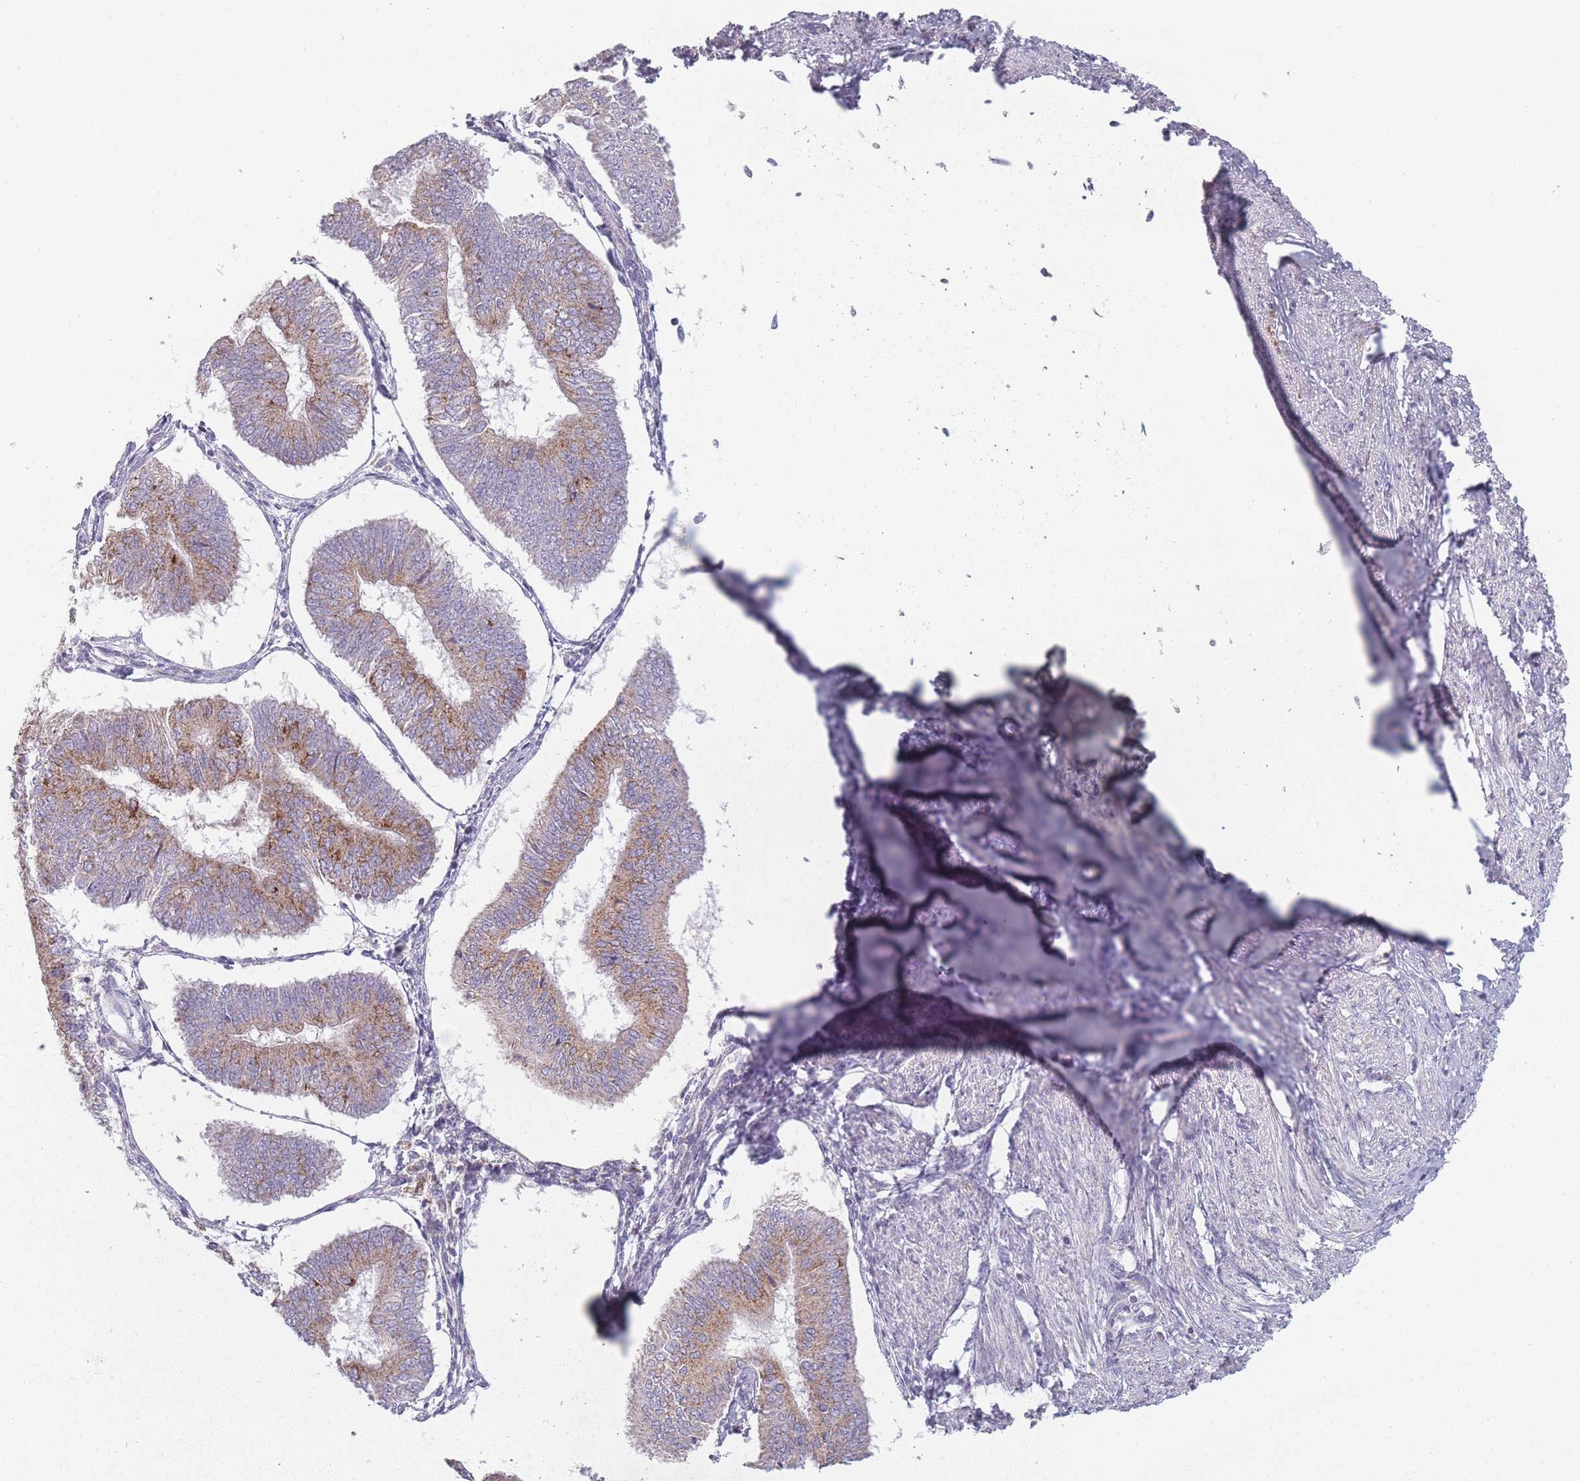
{"staining": {"intensity": "moderate", "quantity": ">75%", "location": "cytoplasmic/membranous"}, "tissue": "endometrial cancer", "cell_type": "Tumor cells", "image_type": "cancer", "snomed": [{"axis": "morphology", "description": "Adenocarcinoma, NOS"}, {"axis": "topography", "description": "Endometrium"}], "caption": "Endometrial adenocarcinoma tissue demonstrates moderate cytoplasmic/membranous expression in about >75% of tumor cells, visualized by immunohistochemistry.", "gene": "PEX11B", "patient": {"sex": "female", "age": 58}}